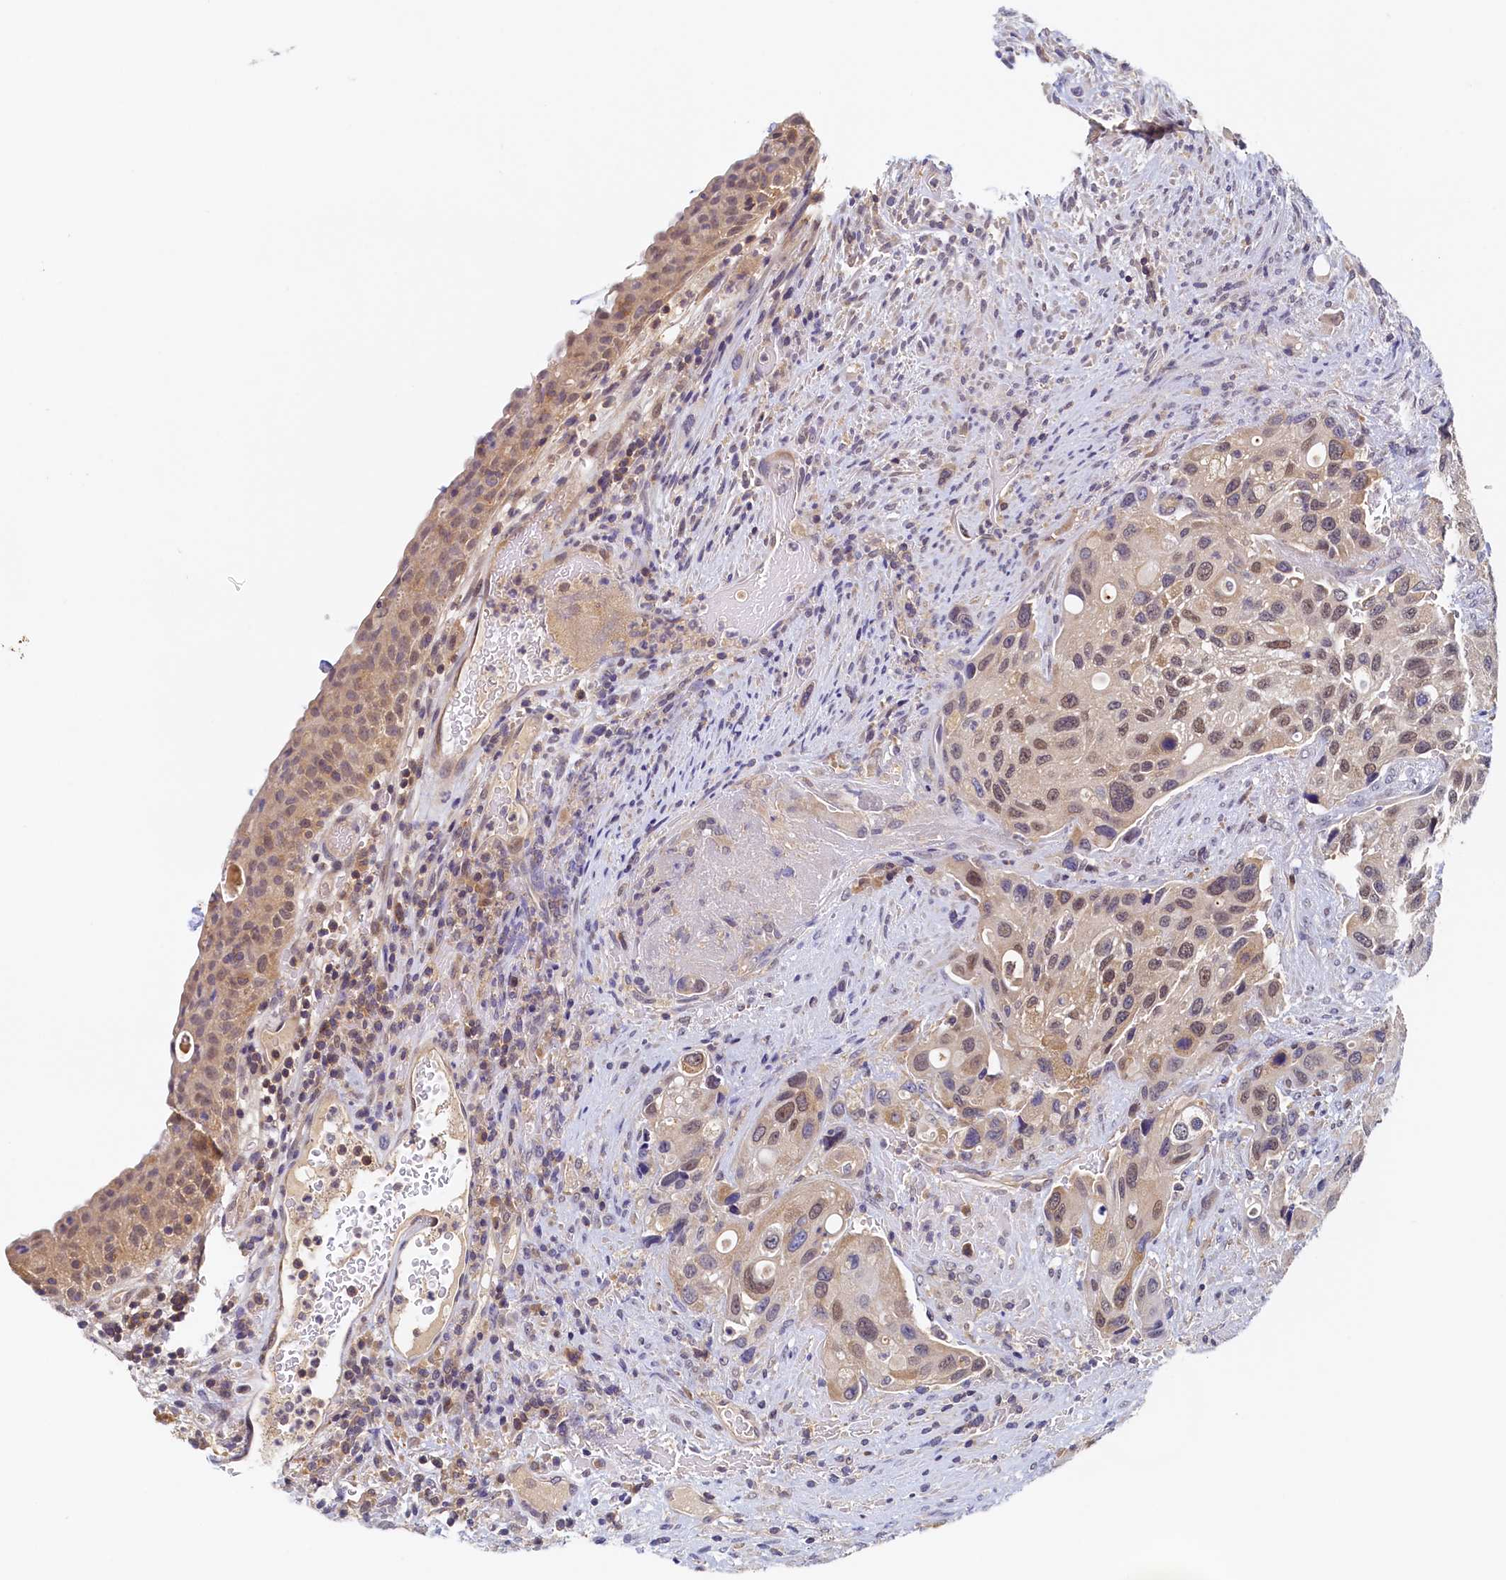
{"staining": {"intensity": "weak", "quantity": "25%-75%", "location": "nuclear"}, "tissue": "urothelial cancer", "cell_type": "Tumor cells", "image_type": "cancer", "snomed": [{"axis": "morphology", "description": "Normal tissue, NOS"}, {"axis": "morphology", "description": "Urothelial carcinoma, High grade"}, {"axis": "topography", "description": "Vascular tissue"}, {"axis": "topography", "description": "Urinary bladder"}], "caption": "IHC (DAB) staining of human urothelial cancer exhibits weak nuclear protein staining in approximately 25%-75% of tumor cells.", "gene": "PAAF1", "patient": {"sex": "female", "age": 56}}